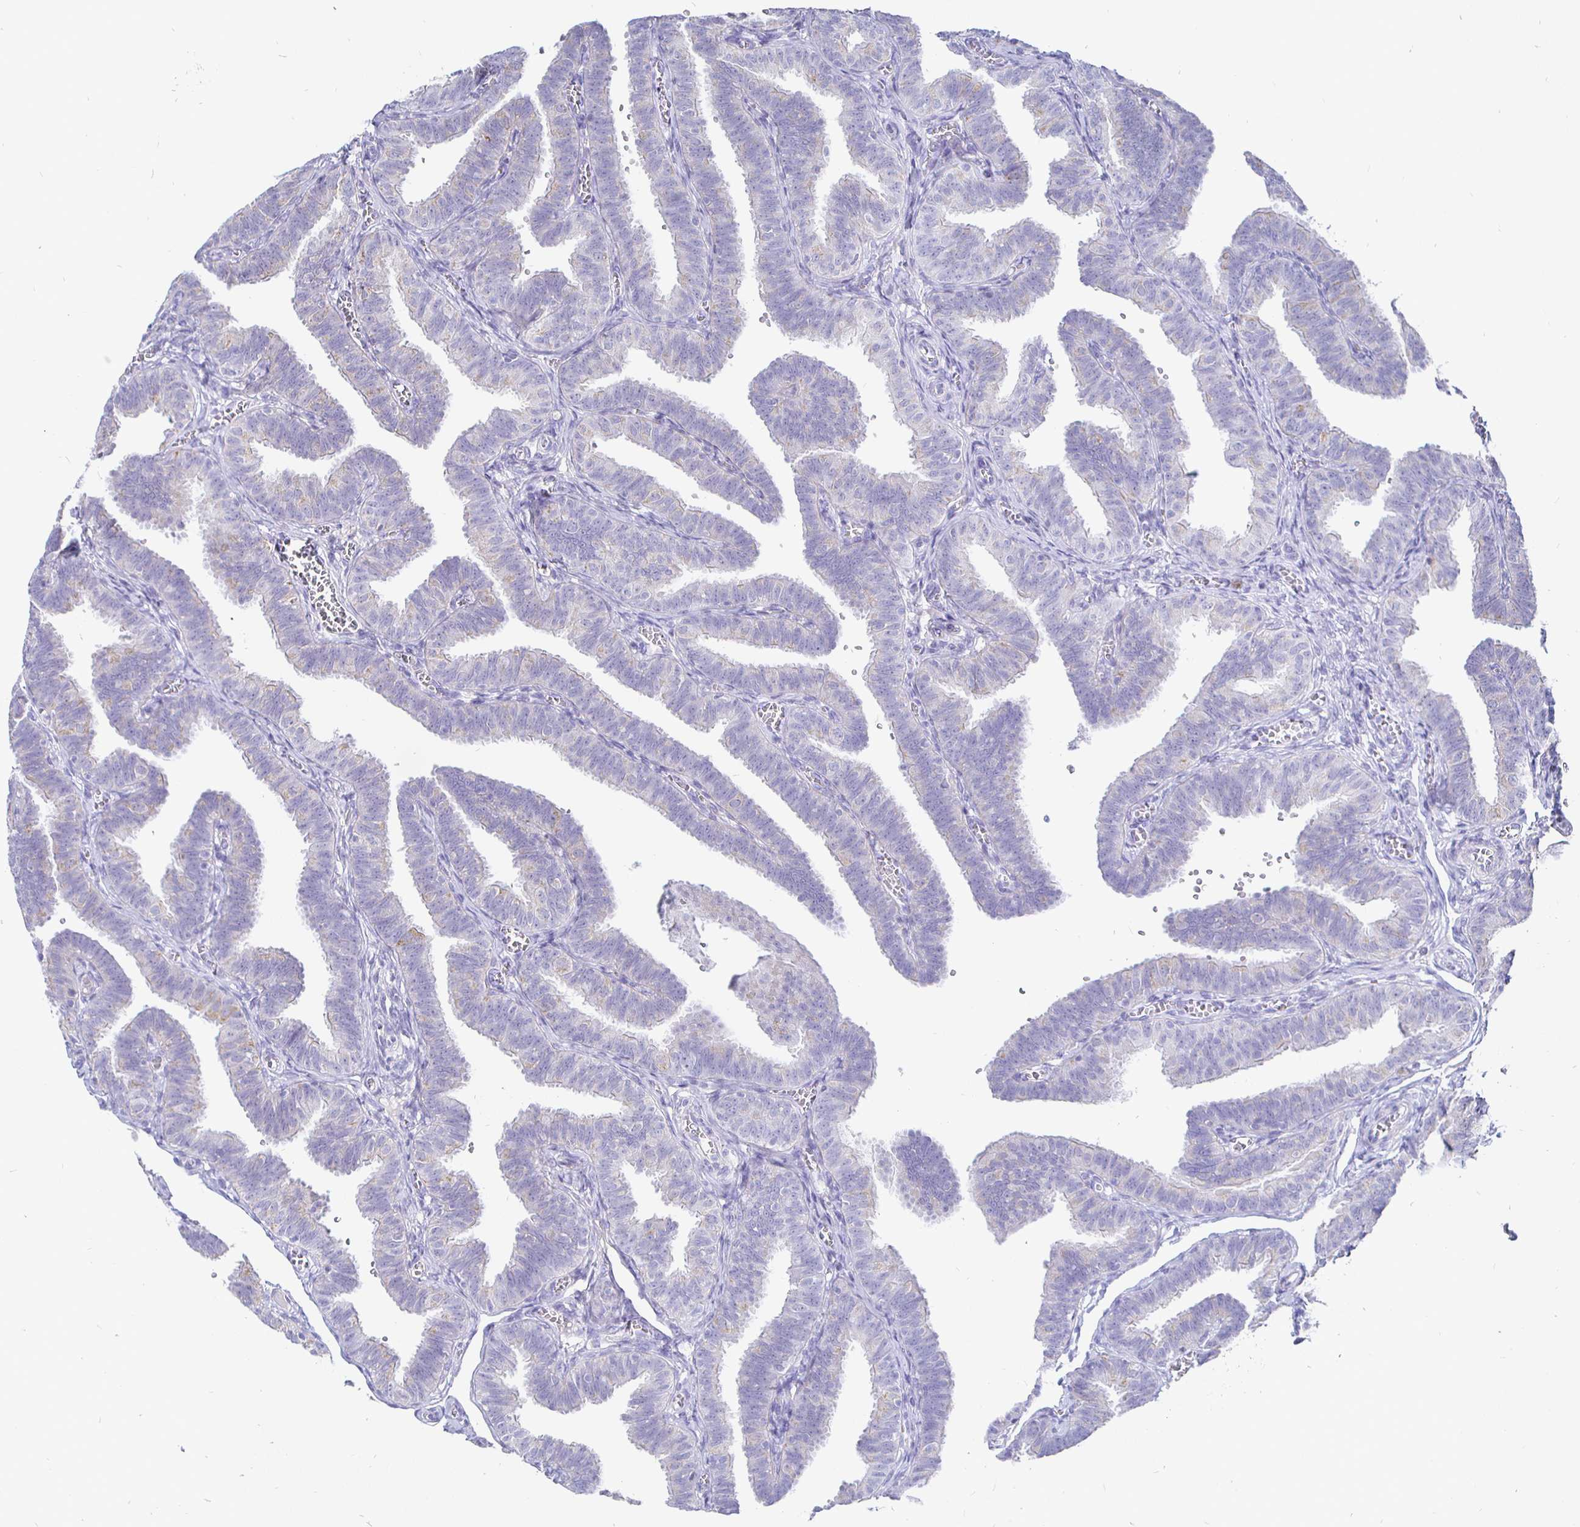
{"staining": {"intensity": "negative", "quantity": "none", "location": "none"}, "tissue": "fallopian tube", "cell_type": "Glandular cells", "image_type": "normal", "snomed": [{"axis": "morphology", "description": "Normal tissue, NOS"}, {"axis": "topography", "description": "Fallopian tube"}], "caption": "Glandular cells show no significant protein positivity in unremarkable fallopian tube.", "gene": "CR2", "patient": {"sex": "female", "age": 25}}